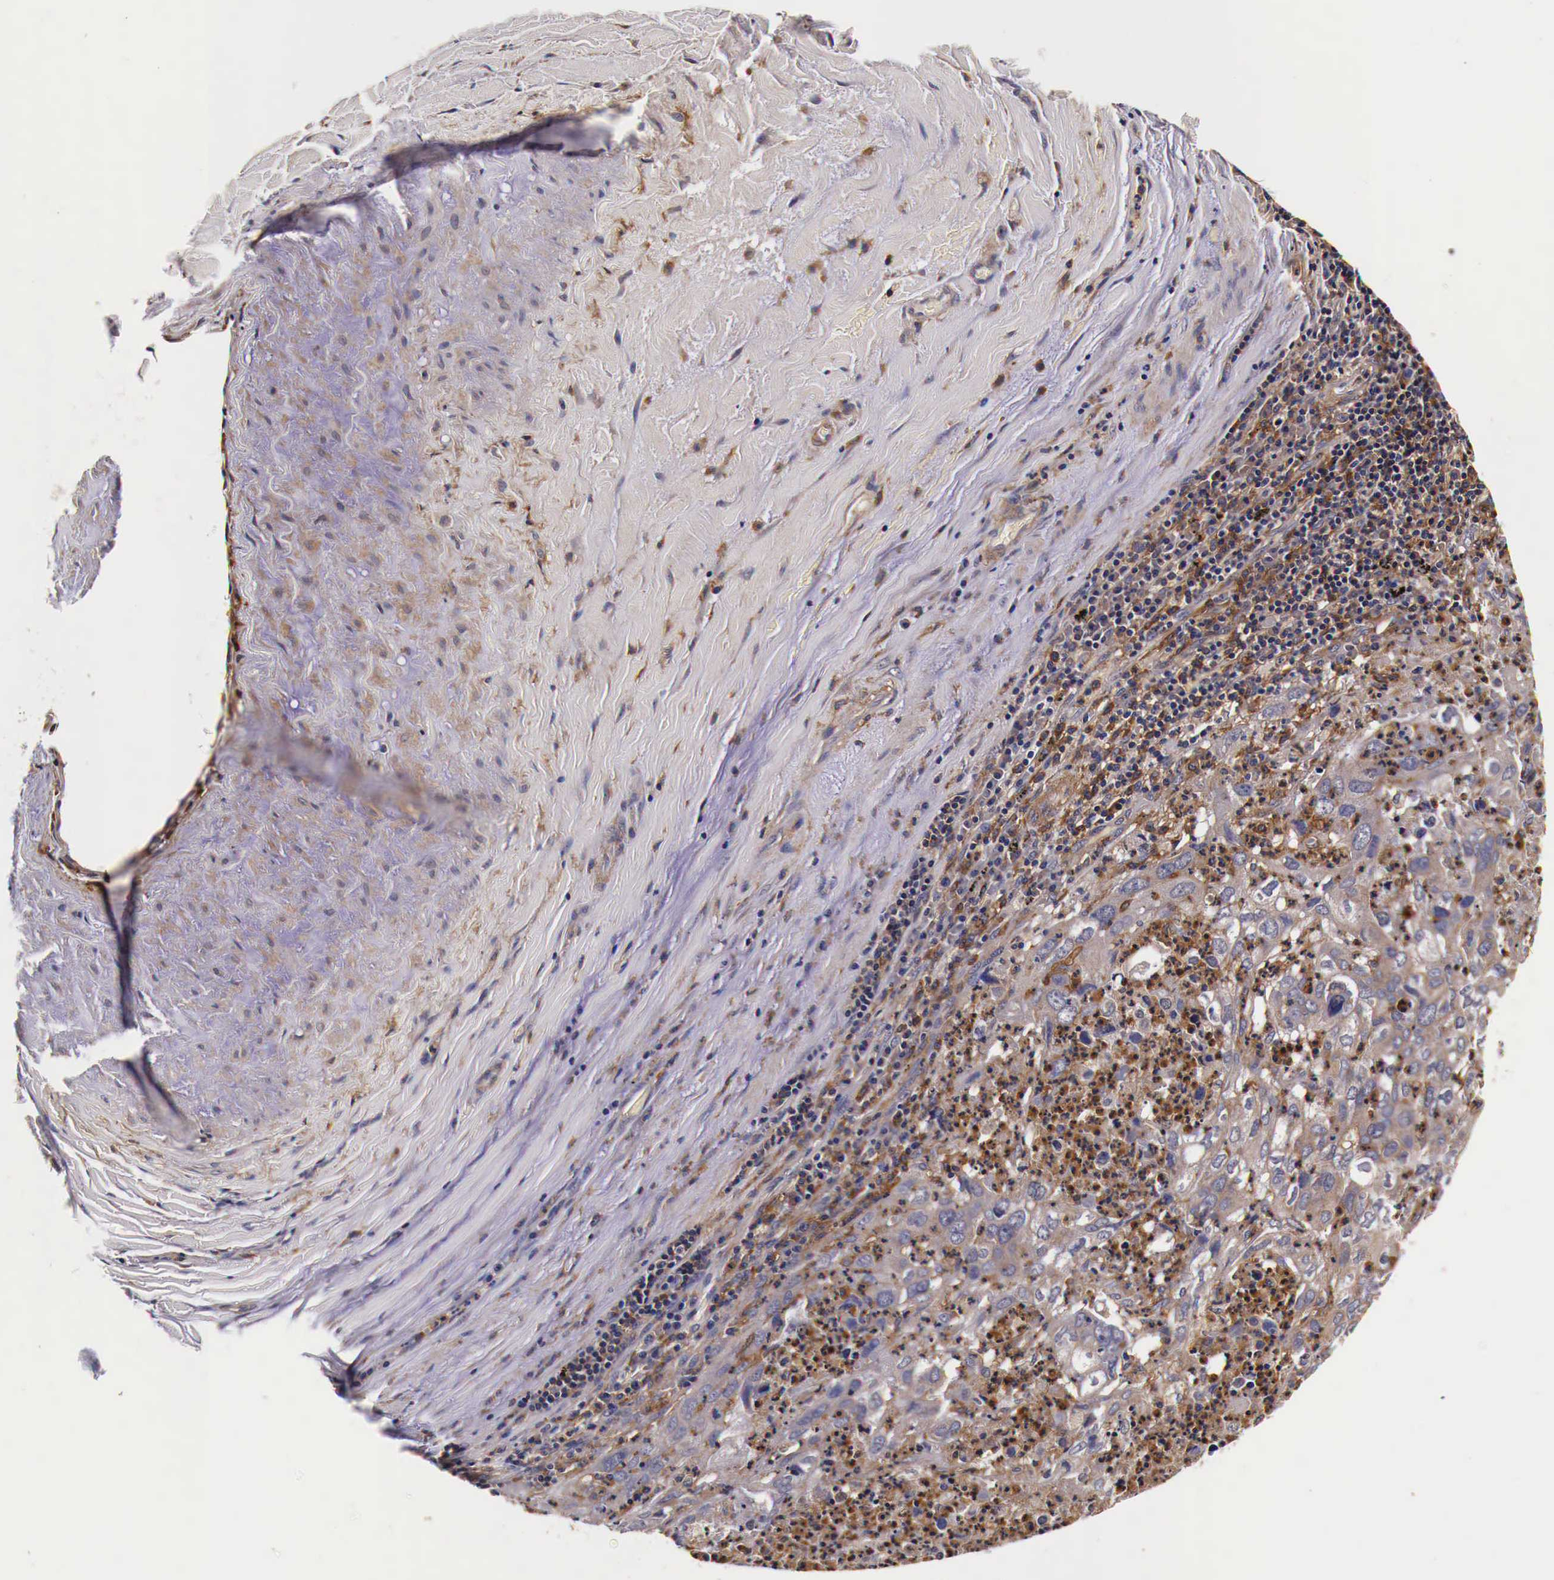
{"staining": {"intensity": "weak", "quantity": ">75%", "location": "cytoplasmic/membranous"}, "tissue": "lung cancer", "cell_type": "Tumor cells", "image_type": "cancer", "snomed": [{"axis": "morphology", "description": "Adenocarcinoma, NOS"}, {"axis": "topography", "description": "Lung"}], "caption": "High-power microscopy captured an immunohistochemistry micrograph of adenocarcinoma (lung), revealing weak cytoplasmic/membranous positivity in about >75% of tumor cells. The staining was performed using DAB (3,3'-diaminobenzidine), with brown indicating positive protein expression. Nuclei are stained blue with hematoxylin.", "gene": "RP2", "patient": {"sex": "male", "age": 48}}